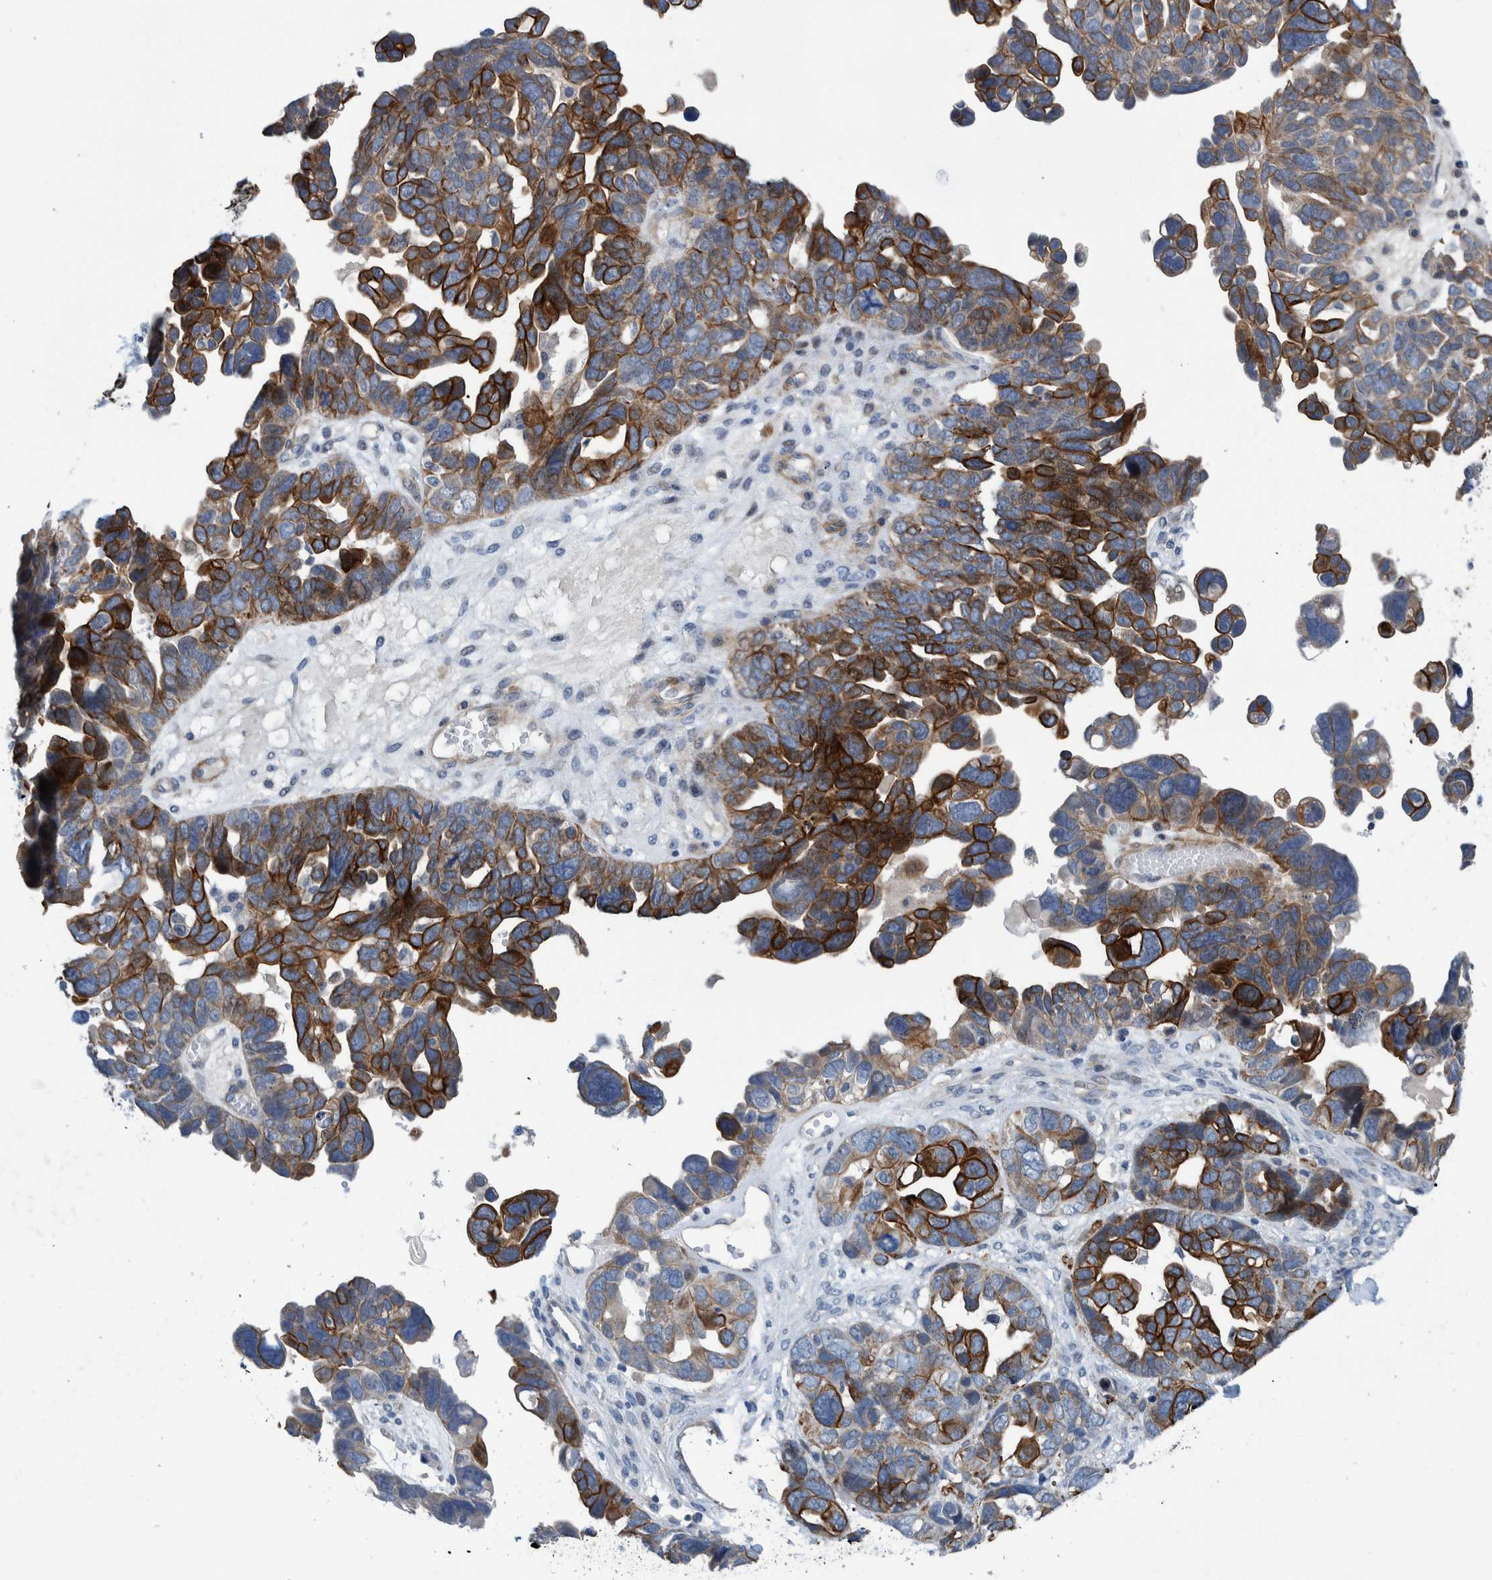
{"staining": {"intensity": "strong", "quantity": "25%-75%", "location": "cytoplasmic/membranous"}, "tissue": "ovarian cancer", "cell_type": "Tumor cells", "image_type": "cancer", "snomed": [{"axis": "morphology", "description": "Cystadenocarcinoma, mucinous, NOS"}, {"axis": "topography", "description": "Ovary"}], "caption": "Immunohistochemical staining of ovarian mucinous cystadenocarcinoma displays high levels of strong cytoplasmic/membranous protein expression in approximately 25%-75% of tumor cells.", "gene": "MKS1", "patient": {"sex": "female", "age": 61}}